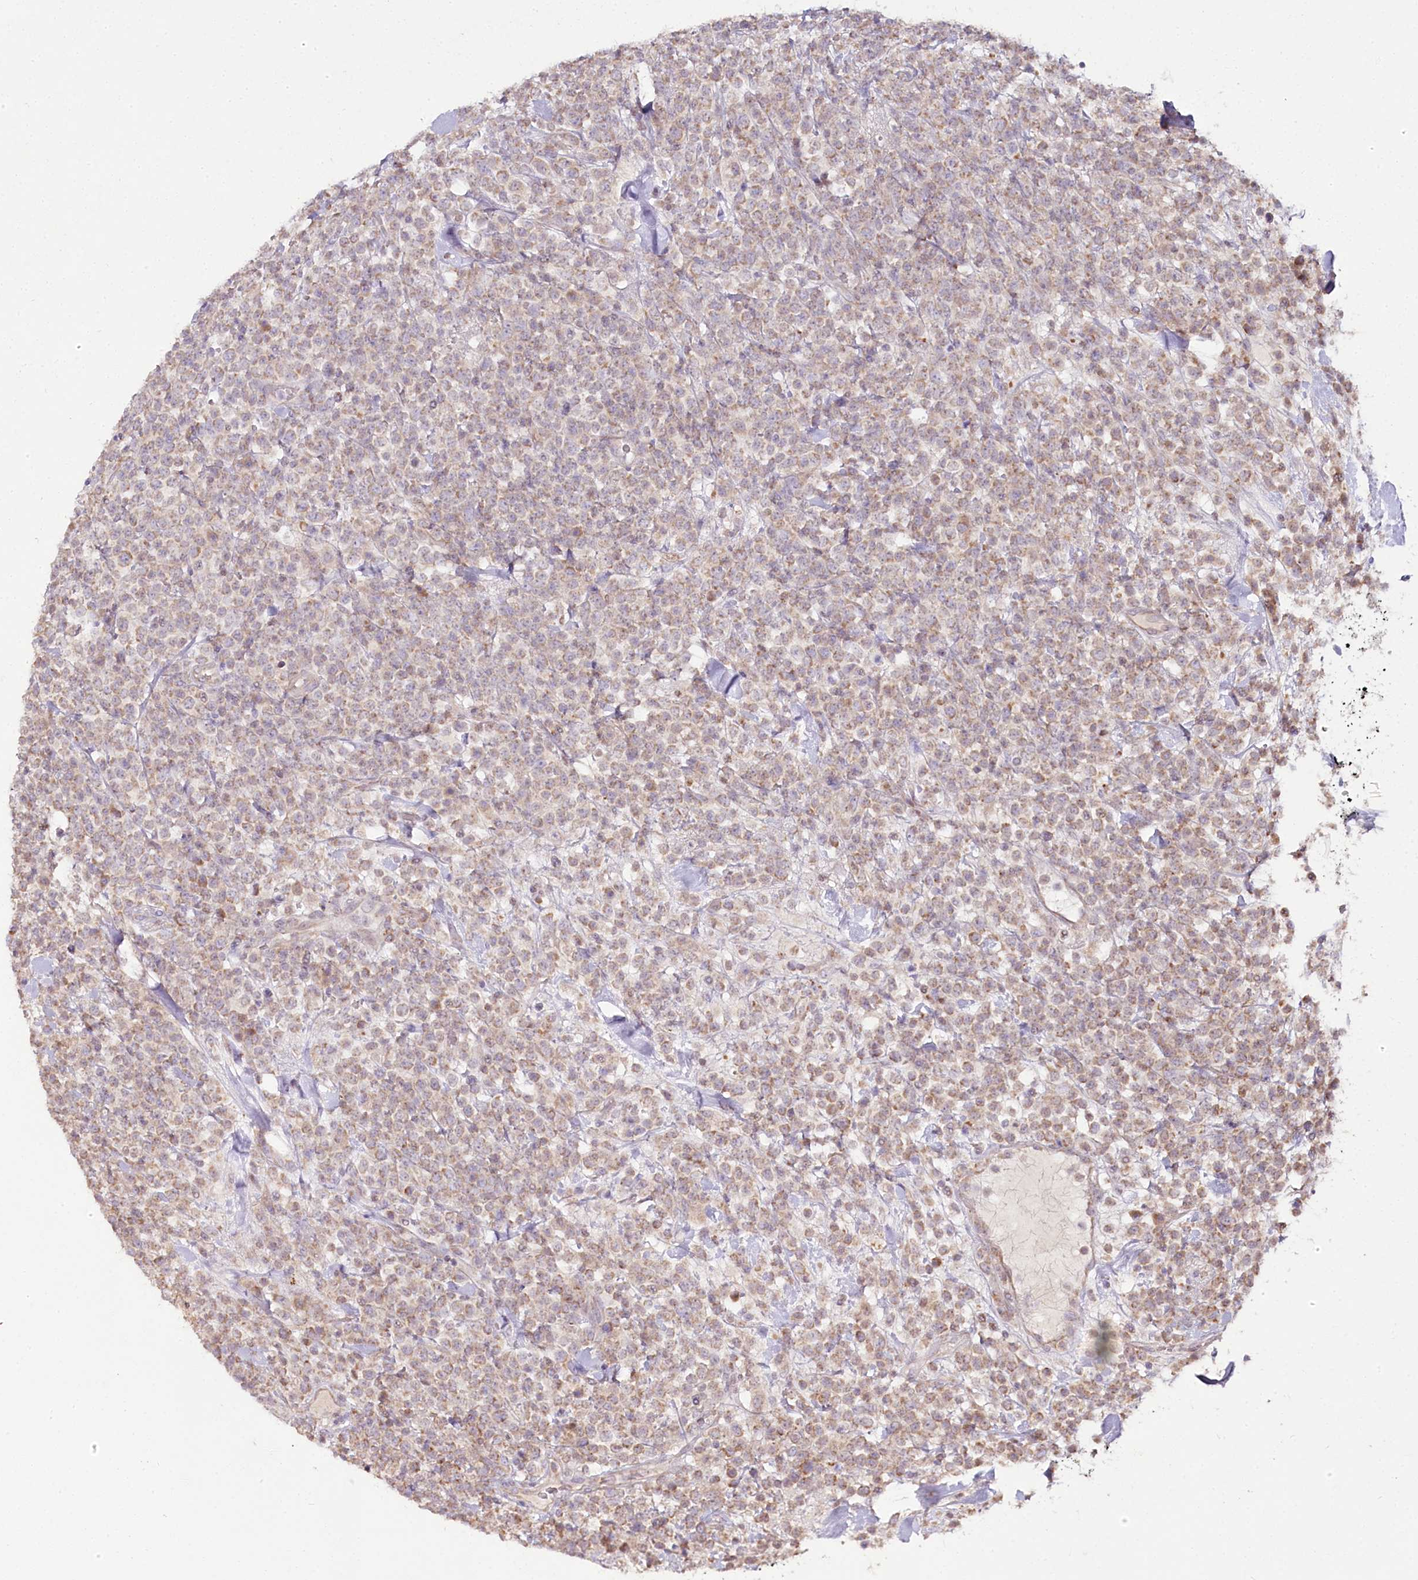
{"staining": {"intensity": "weak", "quantity": ">75%", "location": "cytoplasmic/membranous"}, "tissue": "lymphoma", "cell_type": "Tumor cells", "image_type": "cancer", "snomed": [{"axis": "morphology", "description": "Malignant lymphoma, non-Hodgkin's type, High grade"}, {"axis": "topography", "description": "Colon"}], "caption": "Immunohistochemistry photomicrograph of human malignant lymphoma, non-Hodgkin's type (high-grade) stained for a protein (brown), which demonstrates low levels of weak cytoplasmic/membranous expression in about >75% of tumor cells.", "gene": "ACOX2", "patient": {"sex": "female", "age": 53}}